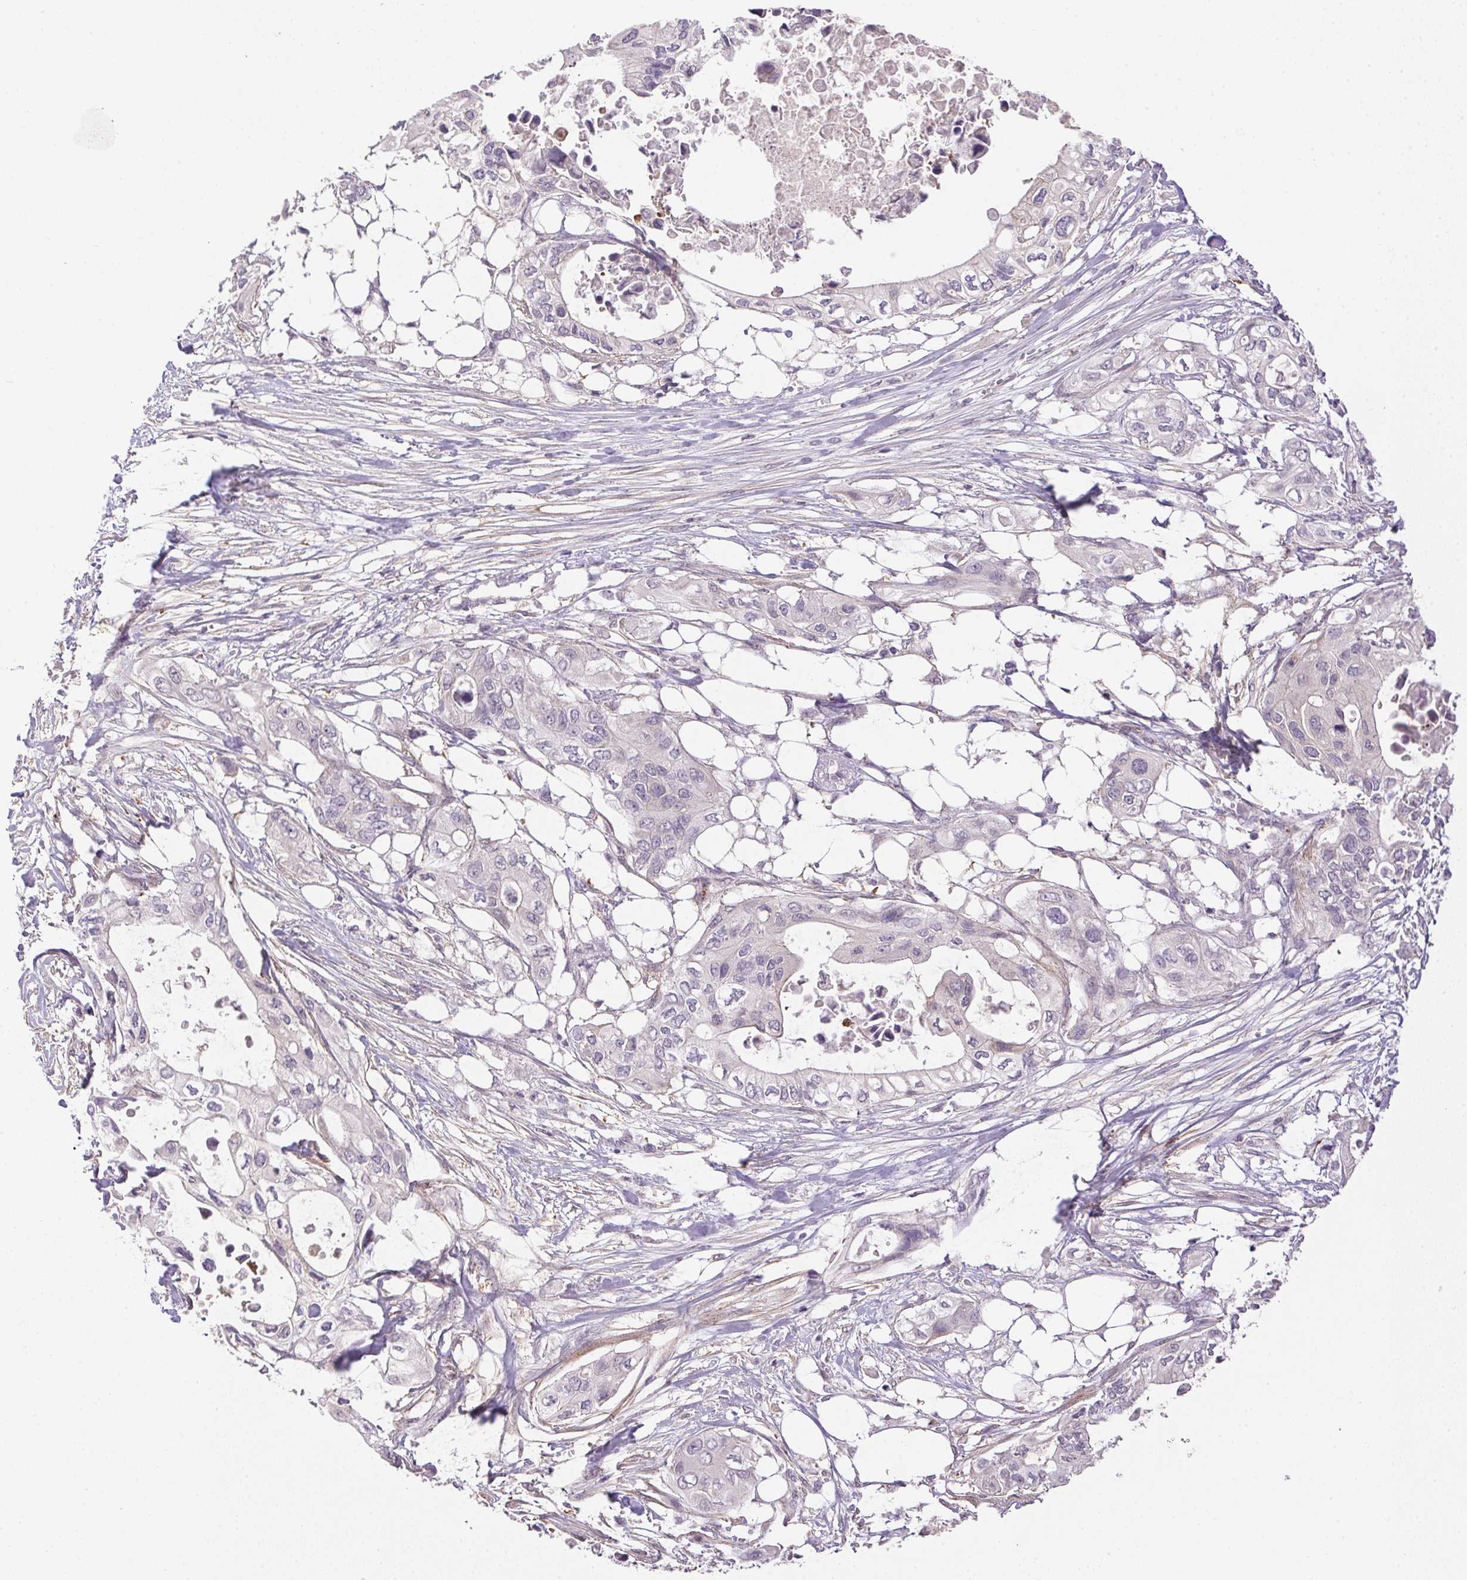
{"staining": {"intensity": "negative", "quantity": "none", "location": "none"}, "tissue": "pancreatic cancer", "cell_type": "Tumor cells", "image_type": "cancer", "snomed": [{"axis": "morphology", "description": "Adenocarcinoma, NOS"}, {"axis": "topography", "description": "Pancreas"}], "caption": "Tumor cells show no significant protein expression in pancreatic cancer (adenocarcinoma).", "gene": "PRL", "patient": {"sex": "female", "age": 63}}